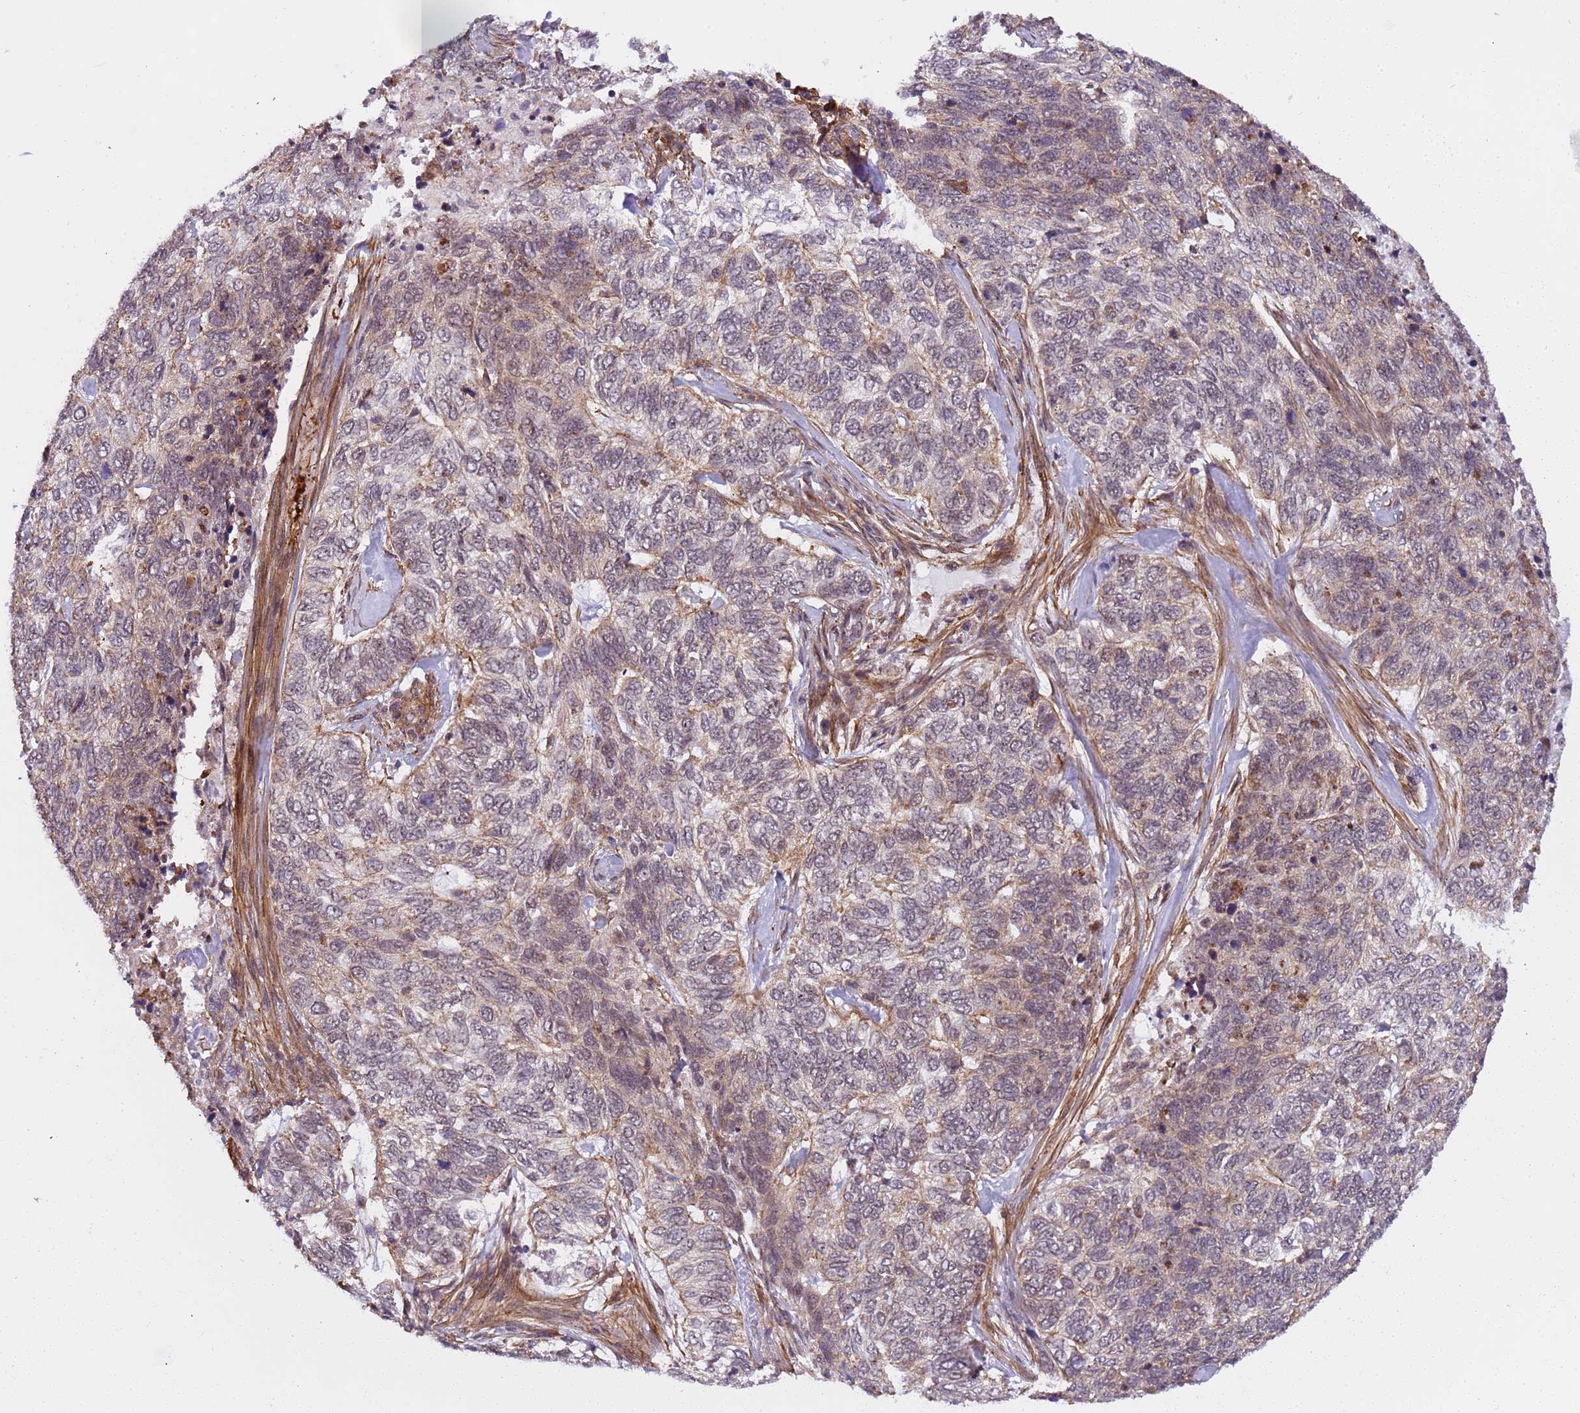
{"staining": {"intensity": "weak", "quantity": "<25%", "location": "nuclear"}, "tissue": "skin cancer", "cell_type": "Tumor cells", "image_type": "cancer", "snomed": [{"axis": "morphology", "description": "Basal cell carcinoma"}, {"axis": "topography", "description": "Skin"}], "caption": "High power microscopy photomicrograph of an immunohistochemistry (IHC) photomicrograph of basal cell carcinoma (skin), revealing no significant staining in tumor cells.", "gene": "EMC2", "patient": {"sex": "female", "age": 65}}